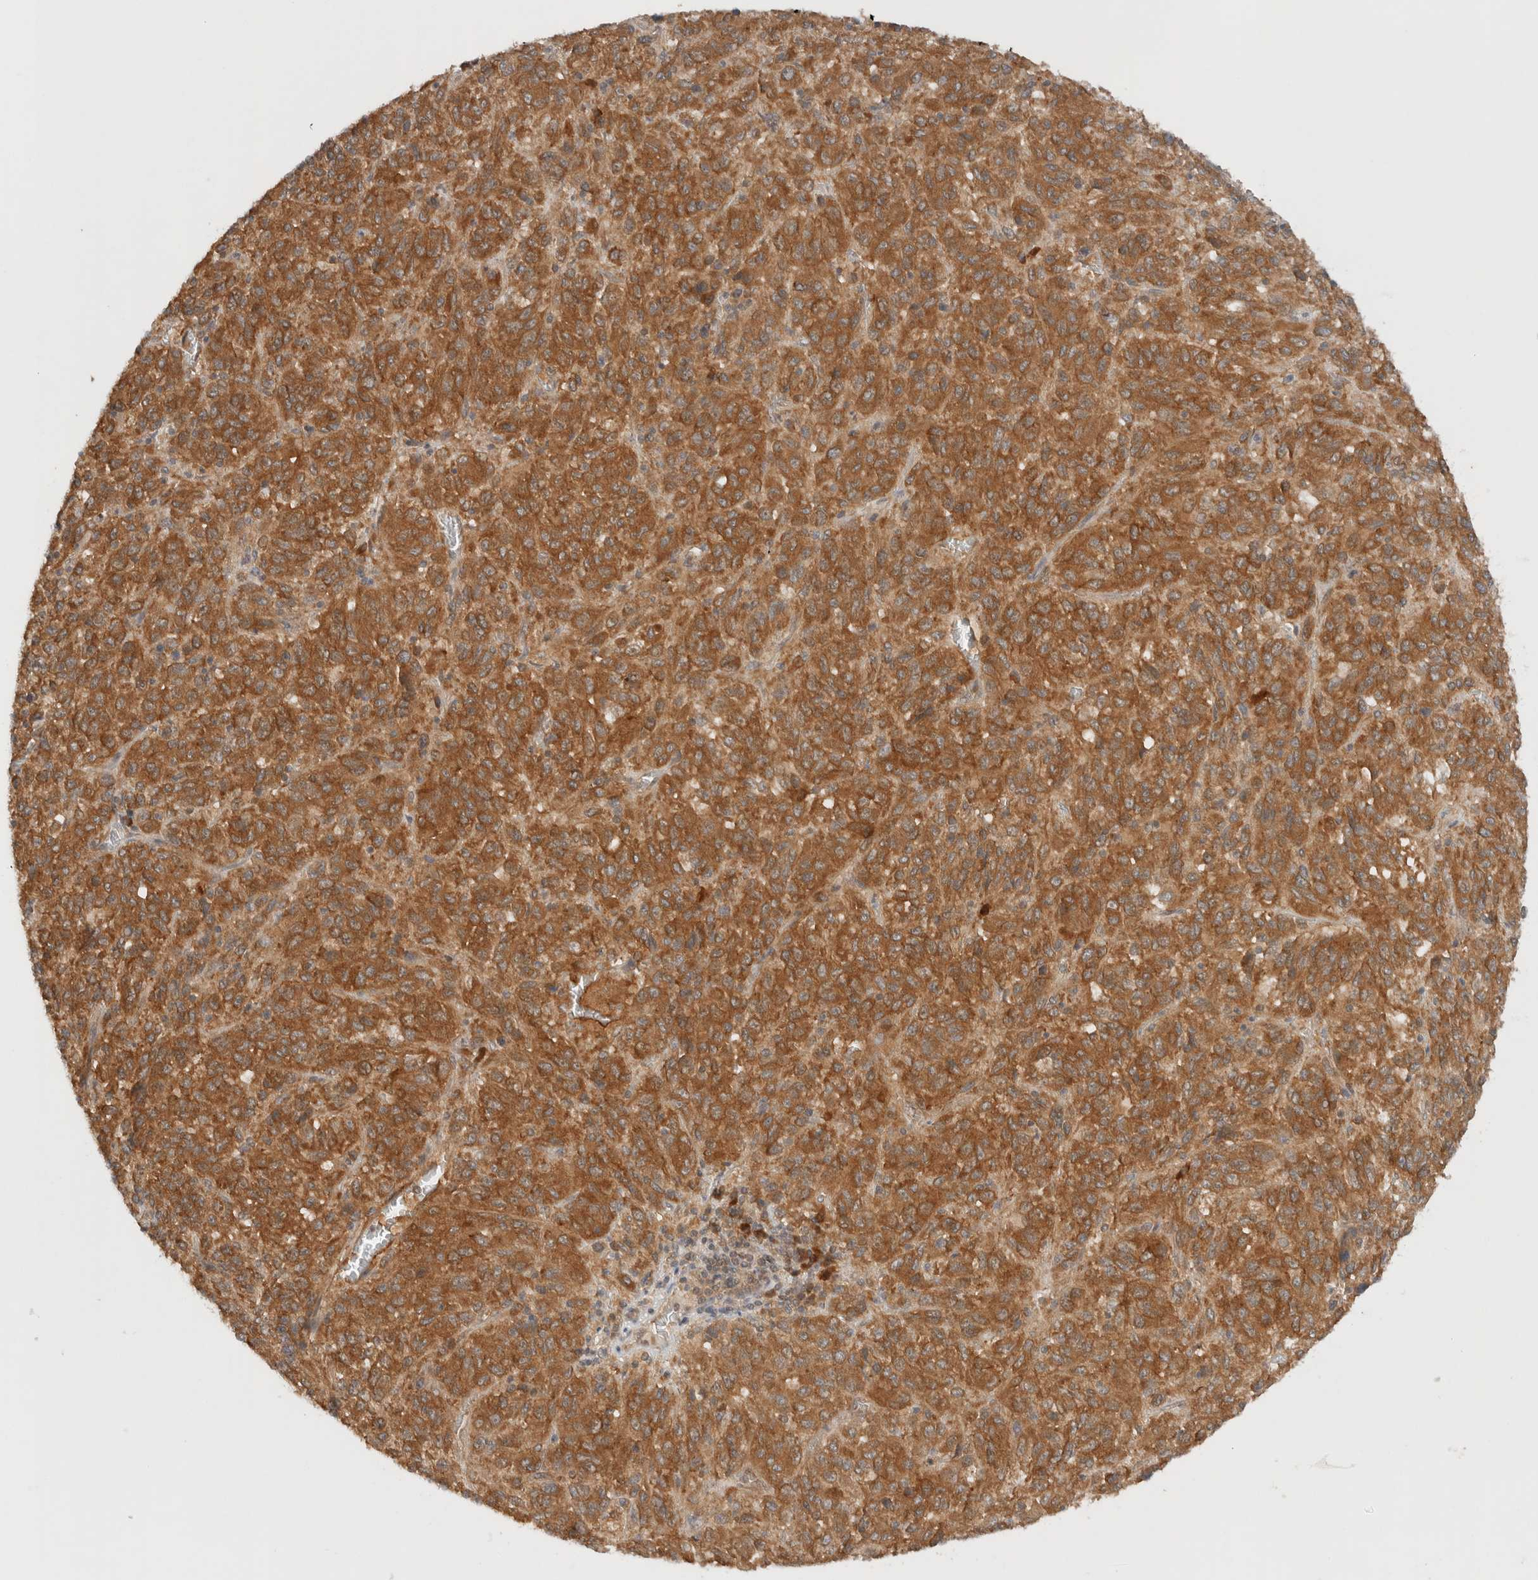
{"staining": {"intensity": "moderate", "quantity": ">75%", "location": "cytoplasmic/membranous"}, "tissue": "melanoma", "cell_type": "Tumor cells", "image_type": "cancer", "snomed": [{"axis": "morphology", "description": "Malignant melanoma, Metastatic site"}, {"axis": "topography", "description": "Lung"}], "caption": "This micrograph displays malignant melanoma (metastatic site) stained with immunohistochemistry to label a protein in brown. The cytoplasmic/membranous of tumor cells show moderate positivity for the protein. Nuclei are counter-stained blue.", "gene": "ARFGEF2", "patient": {"sex": "male", "age": 64}}